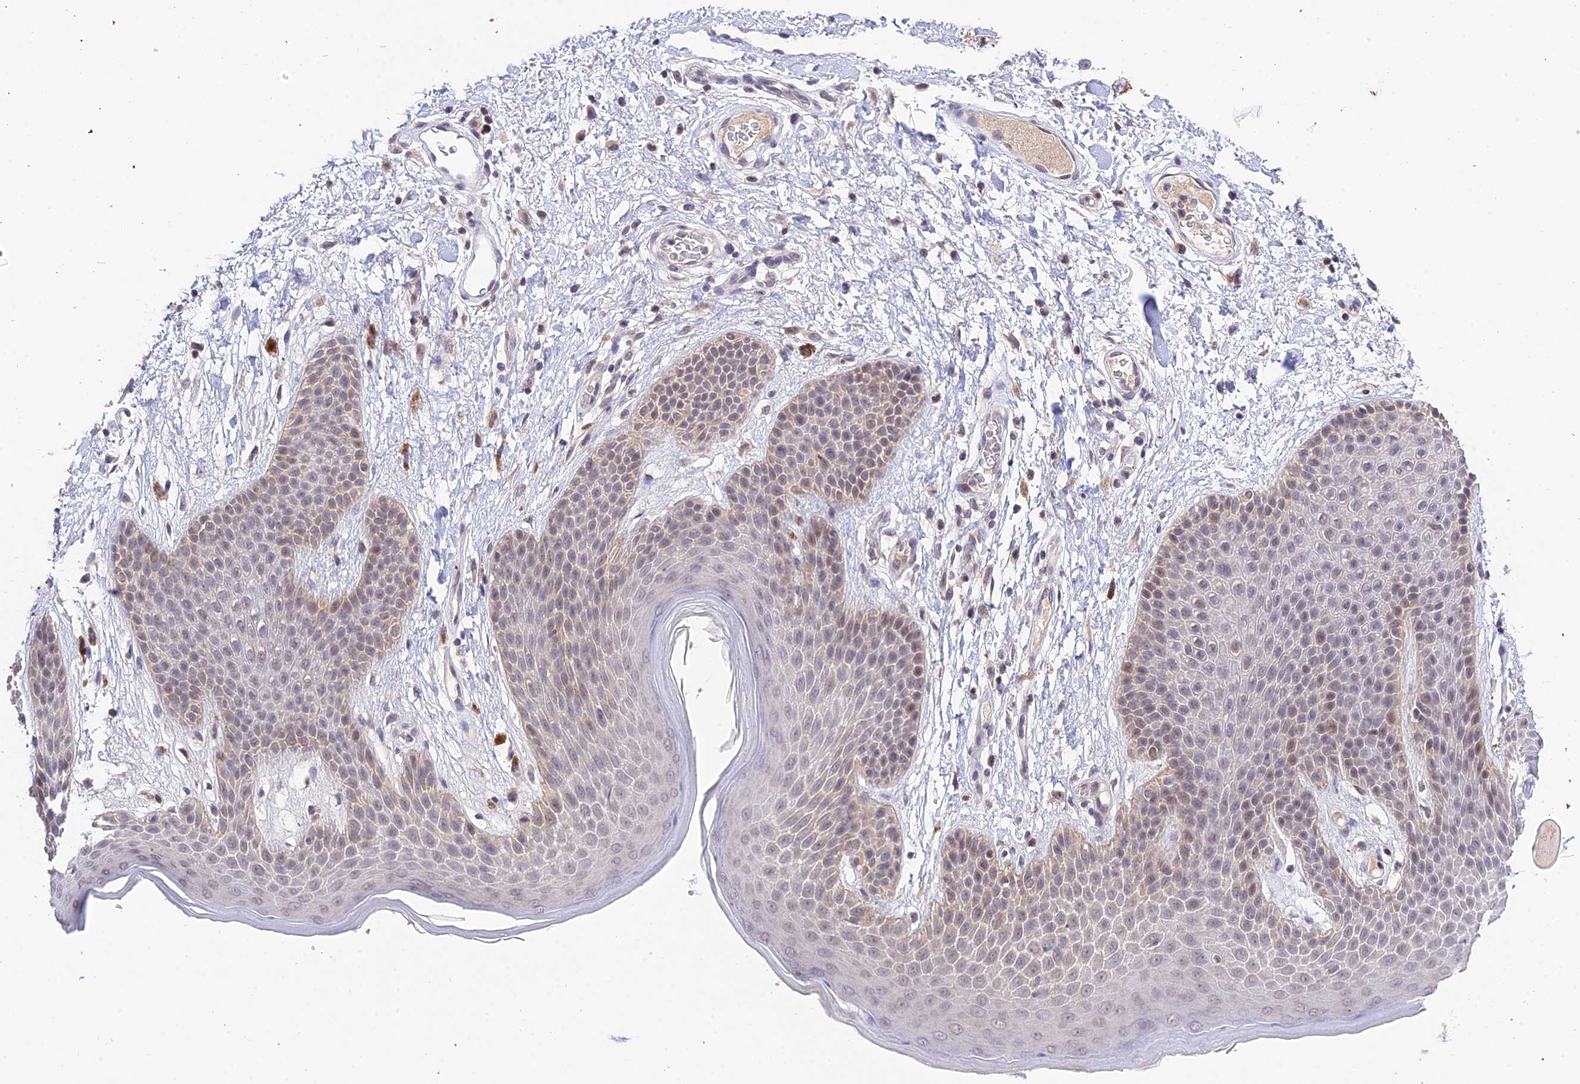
{"staining": {"intensity": "weak", "quantity": "<25%", "location": "cytoplasmic/membranous,nuclear"}, "tissue": "skin", "cell_type": "Epidermal cells", "image_type": "normal", "snomed": [{"axis": "morphology", "description": "Normal tissue, NOS"}, {"axis": "topography", "description": "Anal"}], "caption": "This is an immunohistochemistry histopathology image of unremarkable skin. There is no staining in epidermal cells.", "gene": "TEKT1", "patient": {"sex": "male", "age": 74}}